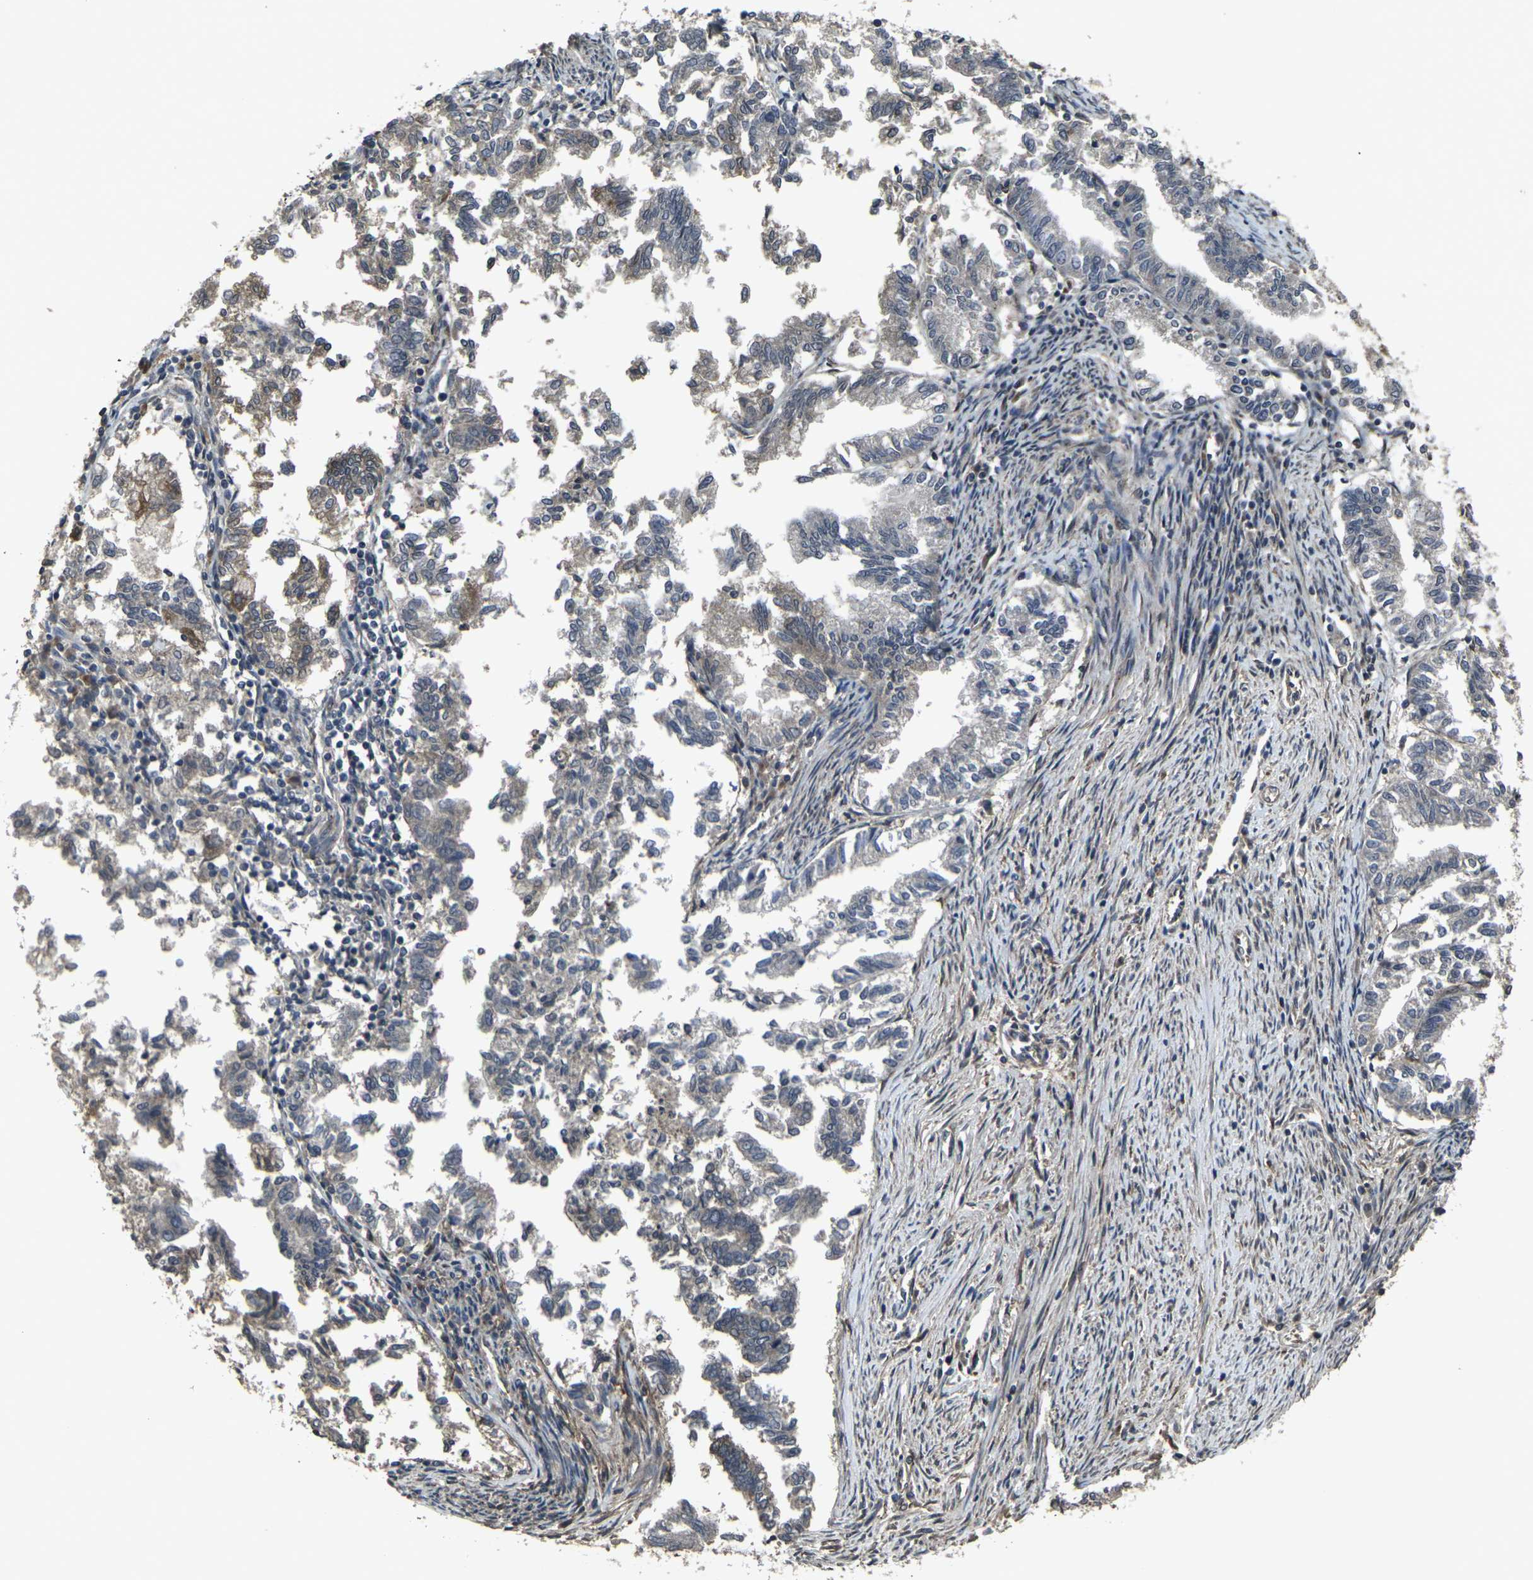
{"staining": {"intensity": "moderate", "quantity": "<25%", "location": "cytoplasmic/membranous"}, "tissue": "endometrial cancer", "cell_type": "Tumor cells", "image_type": "cancer", "snomed": [{"axis": "morphology", "description": "Necrosis, NOS"}, {"axis": "morphology", "description": "Adenocarcinoma, NOS"}, {"axis": "topography", "description": "Endometrium"}], "caption": "Immunohistochemical staining of human adenocarcinoma (endometrial) demonstrates low levels of moderate cytoplasmic/membranous staining in approximately <25% of tumor cells.", "gene": "PRKACB", "patient": {"sex": "female", "age": 79}}